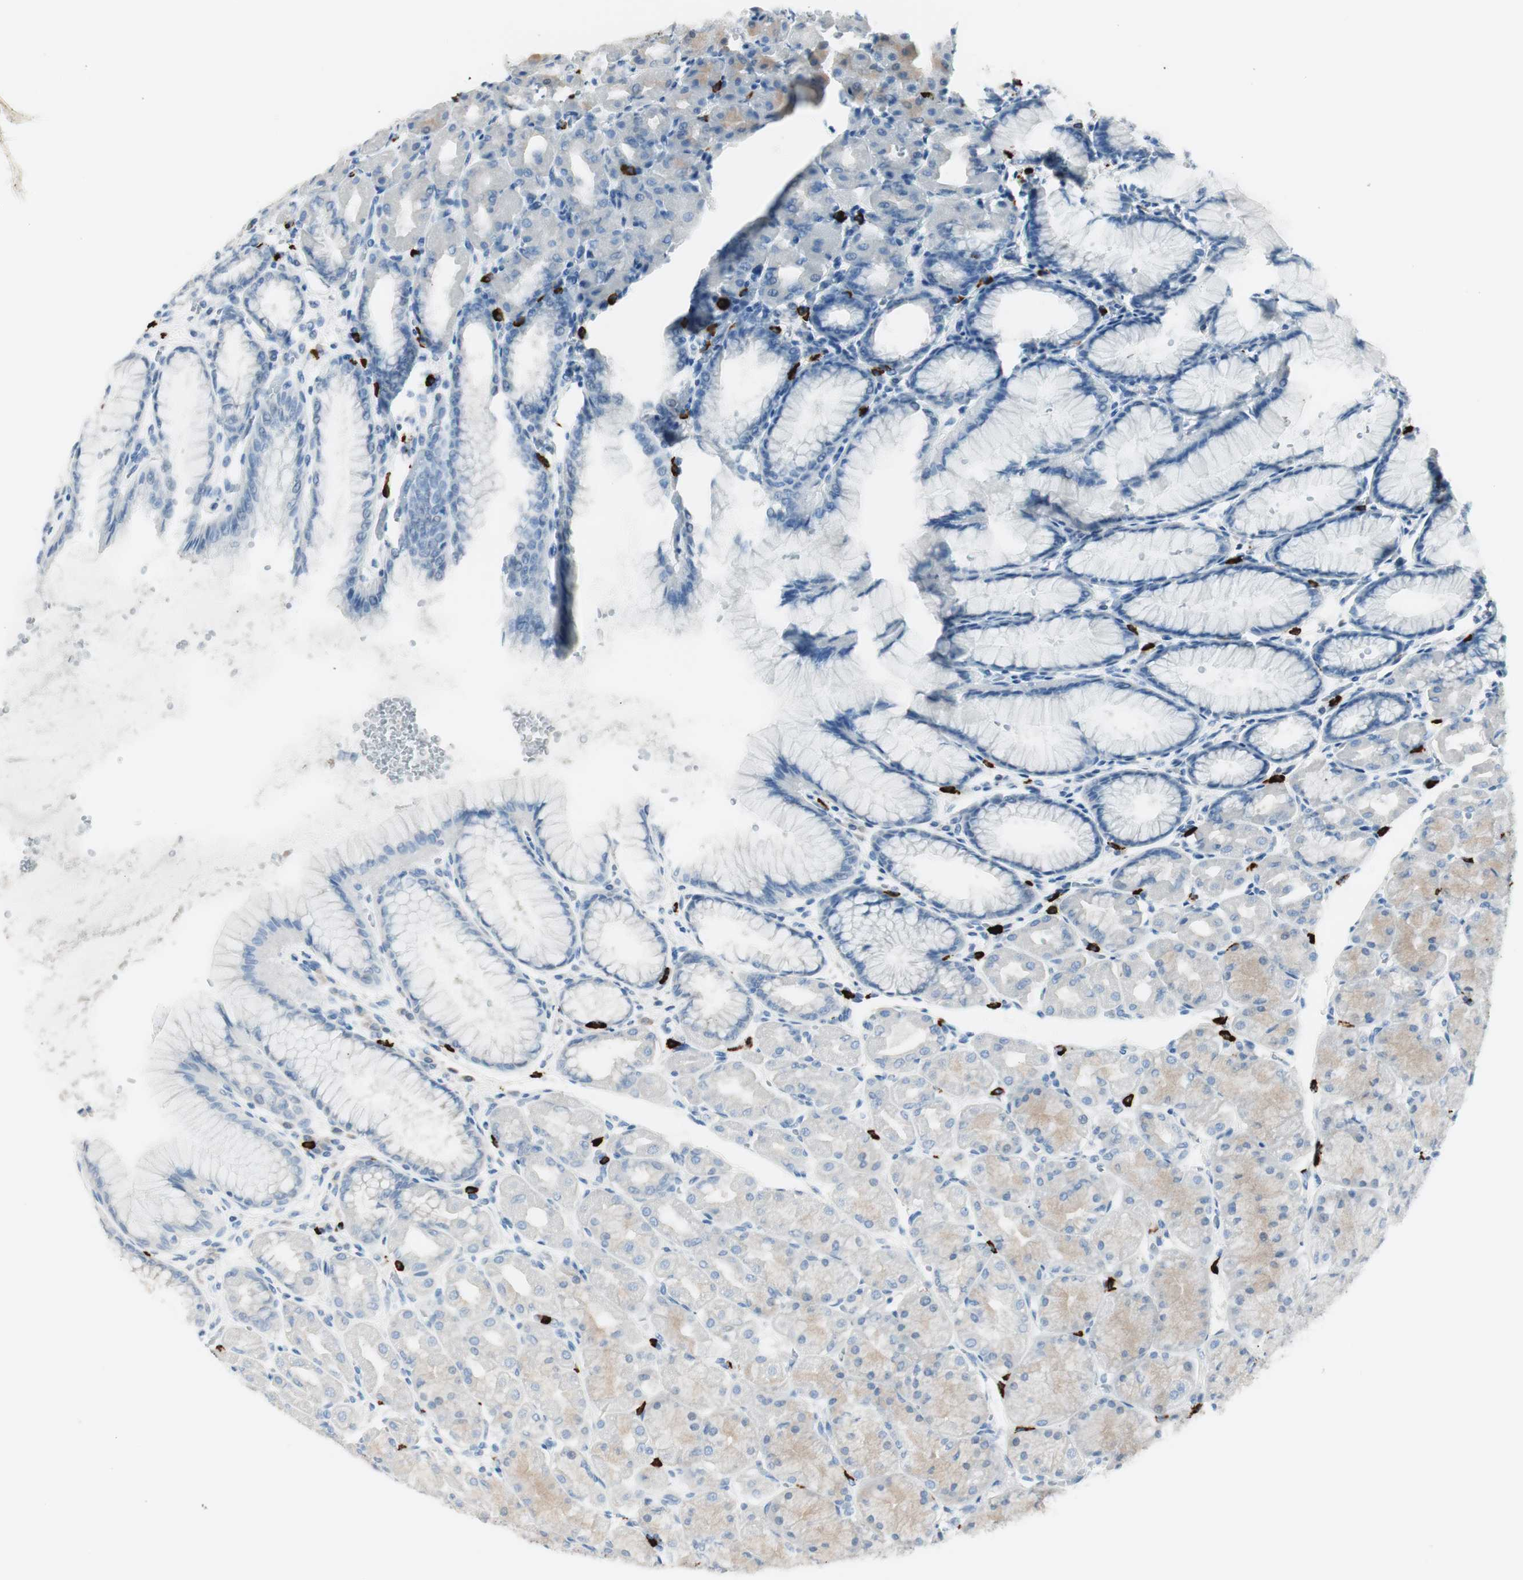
{"staining": {"intensity": "negative", "quantity": "none", "location": "none"}, "tissue": "stomach", "cell_type": "Glandular cells", "image_type": "normal", "snomed": [{"axis": "morphology", "description": "Normal tissue, NOS"}, {"axis": "topography", "description": "Stomach, upper"}], "caption": "An immunohistochemistry (IHC) micrograph of normal stomach is shown. There is no staining in glandular cells of stomach.", "gene": "DLG4", "patient": {"sex": "female", "age": 56}}